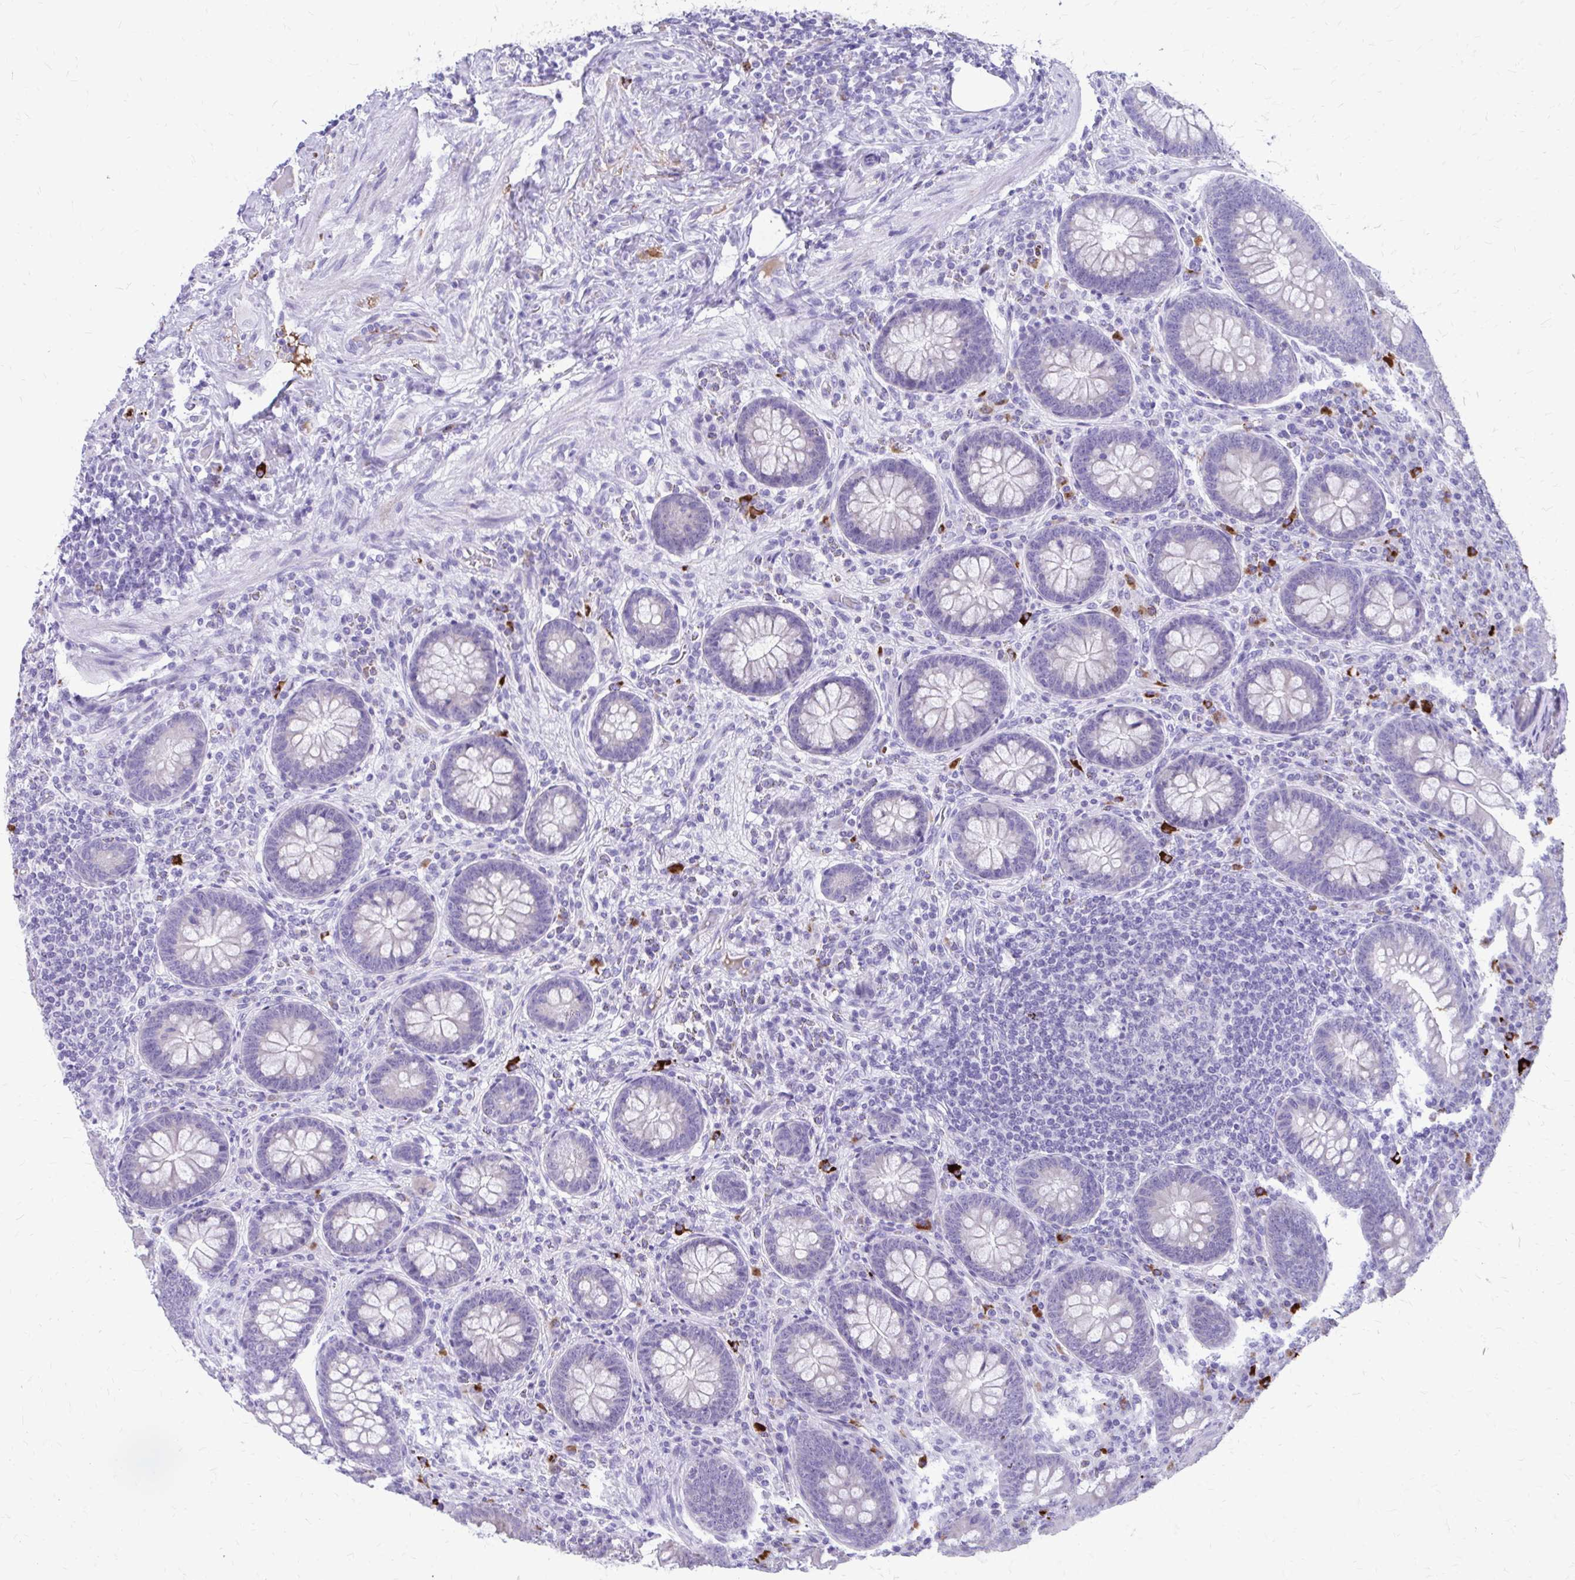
{"staining": {"intensity": "negative", "quantity": "none", "location": "none"}, "tissue": "appendix", "cell_type": "Glandular cells", "image_type": "normal", "snomed": [{"axis": "morphology", "description": "Normal tissue, NOS"}, {"axis": "topography", "description": "Appendix"}], "caption": "This is an IHC histopathology image of benign human appendix. There is no staining in glandular cells.", "gene": "SATL1", "patient": {"sex": "male", "age": 71}}